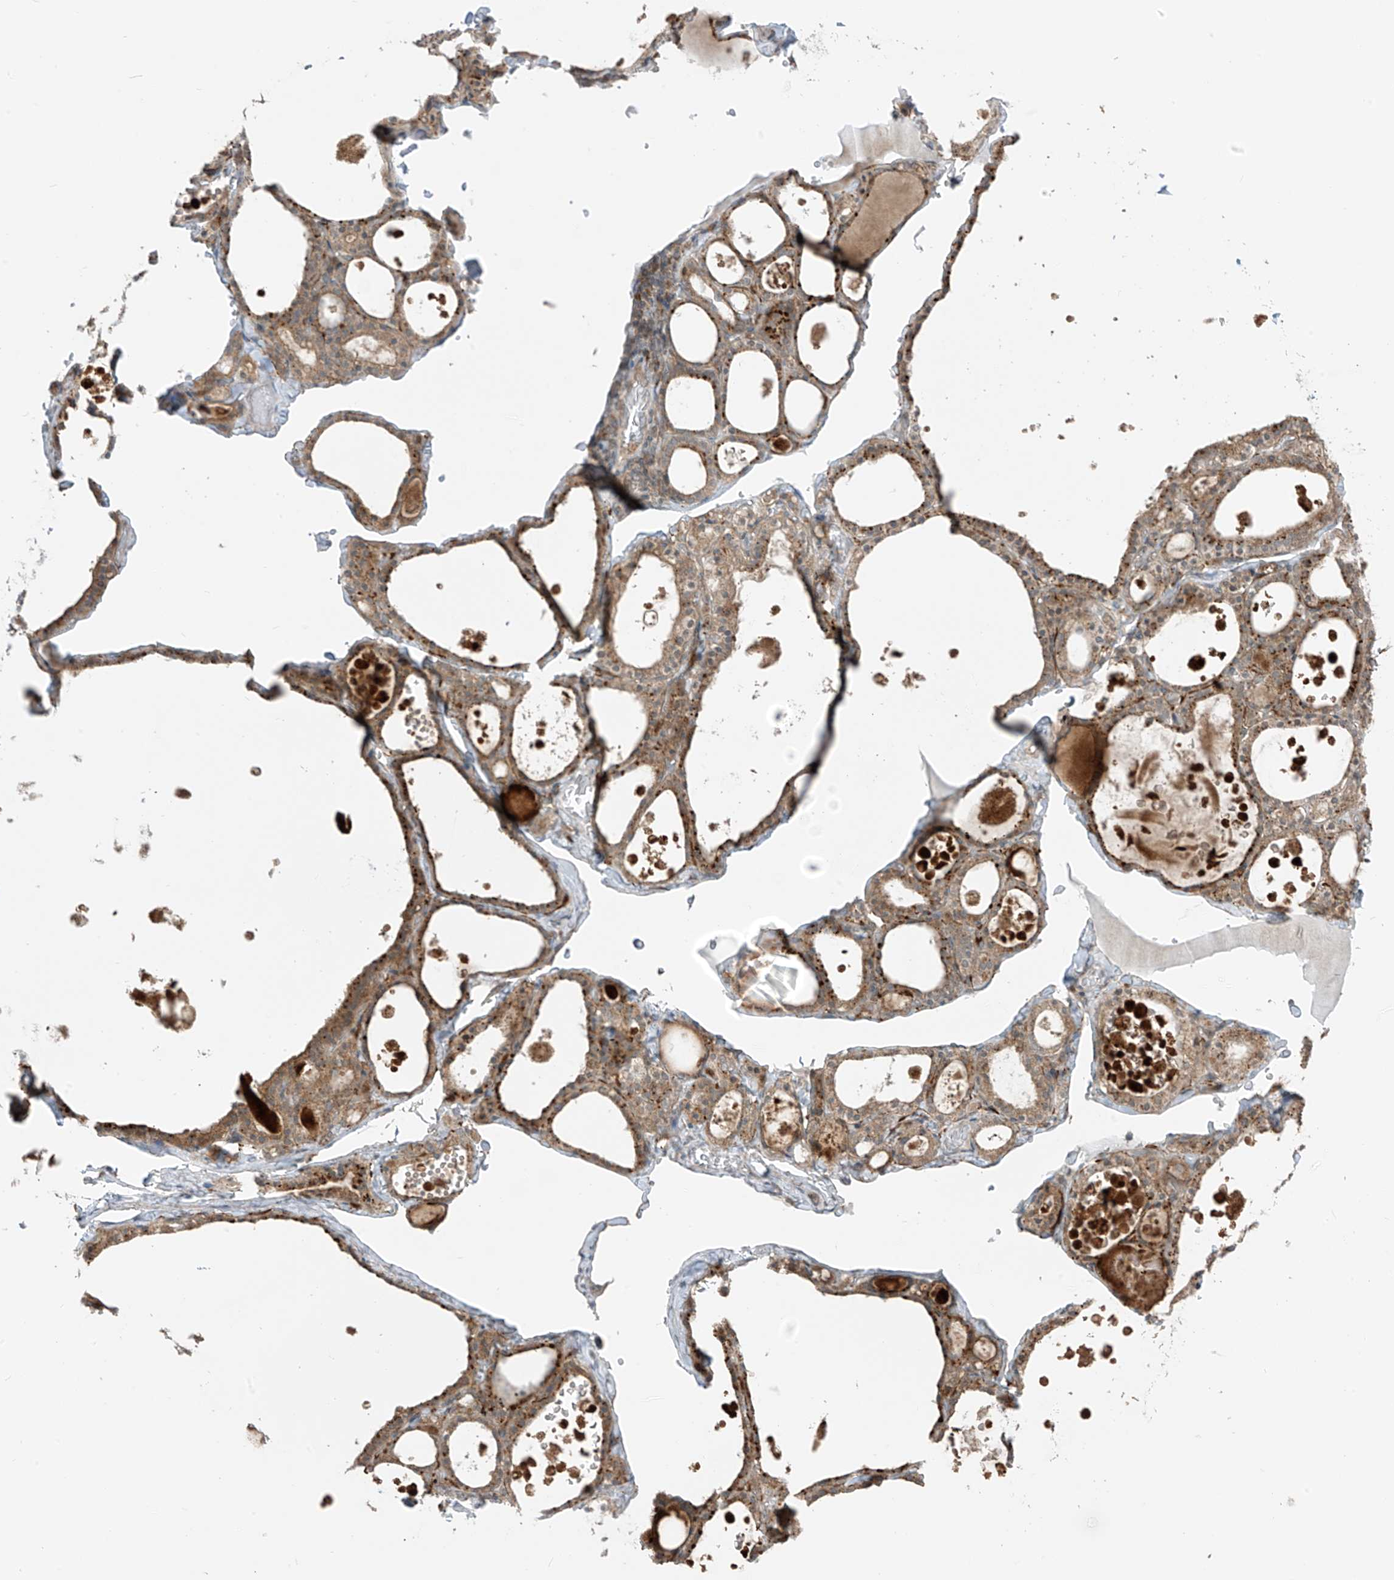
{"staining": {"intensity": "moderate", "quantity": ">75%", "location": "cytoplasmic/membranous"}, "tissue": "thyroid gland", "cell_type": "Glandular cells", "image_type": "normal", "snomed": [{"axis": "morphology", "description": "Normal tissue, NOS"}, {"axis": "topography", "description": "Thyroid gland"}], "caption": "The immunohistochemical stain highlights moderate cytoplasmic/membranous expression in glandular cells of normal thyroid gland. The protein is shown in brown color, while the nuclei are stained blue.", "gene": "PDE11A", "patient": {"sex": "male", "age": 56}}